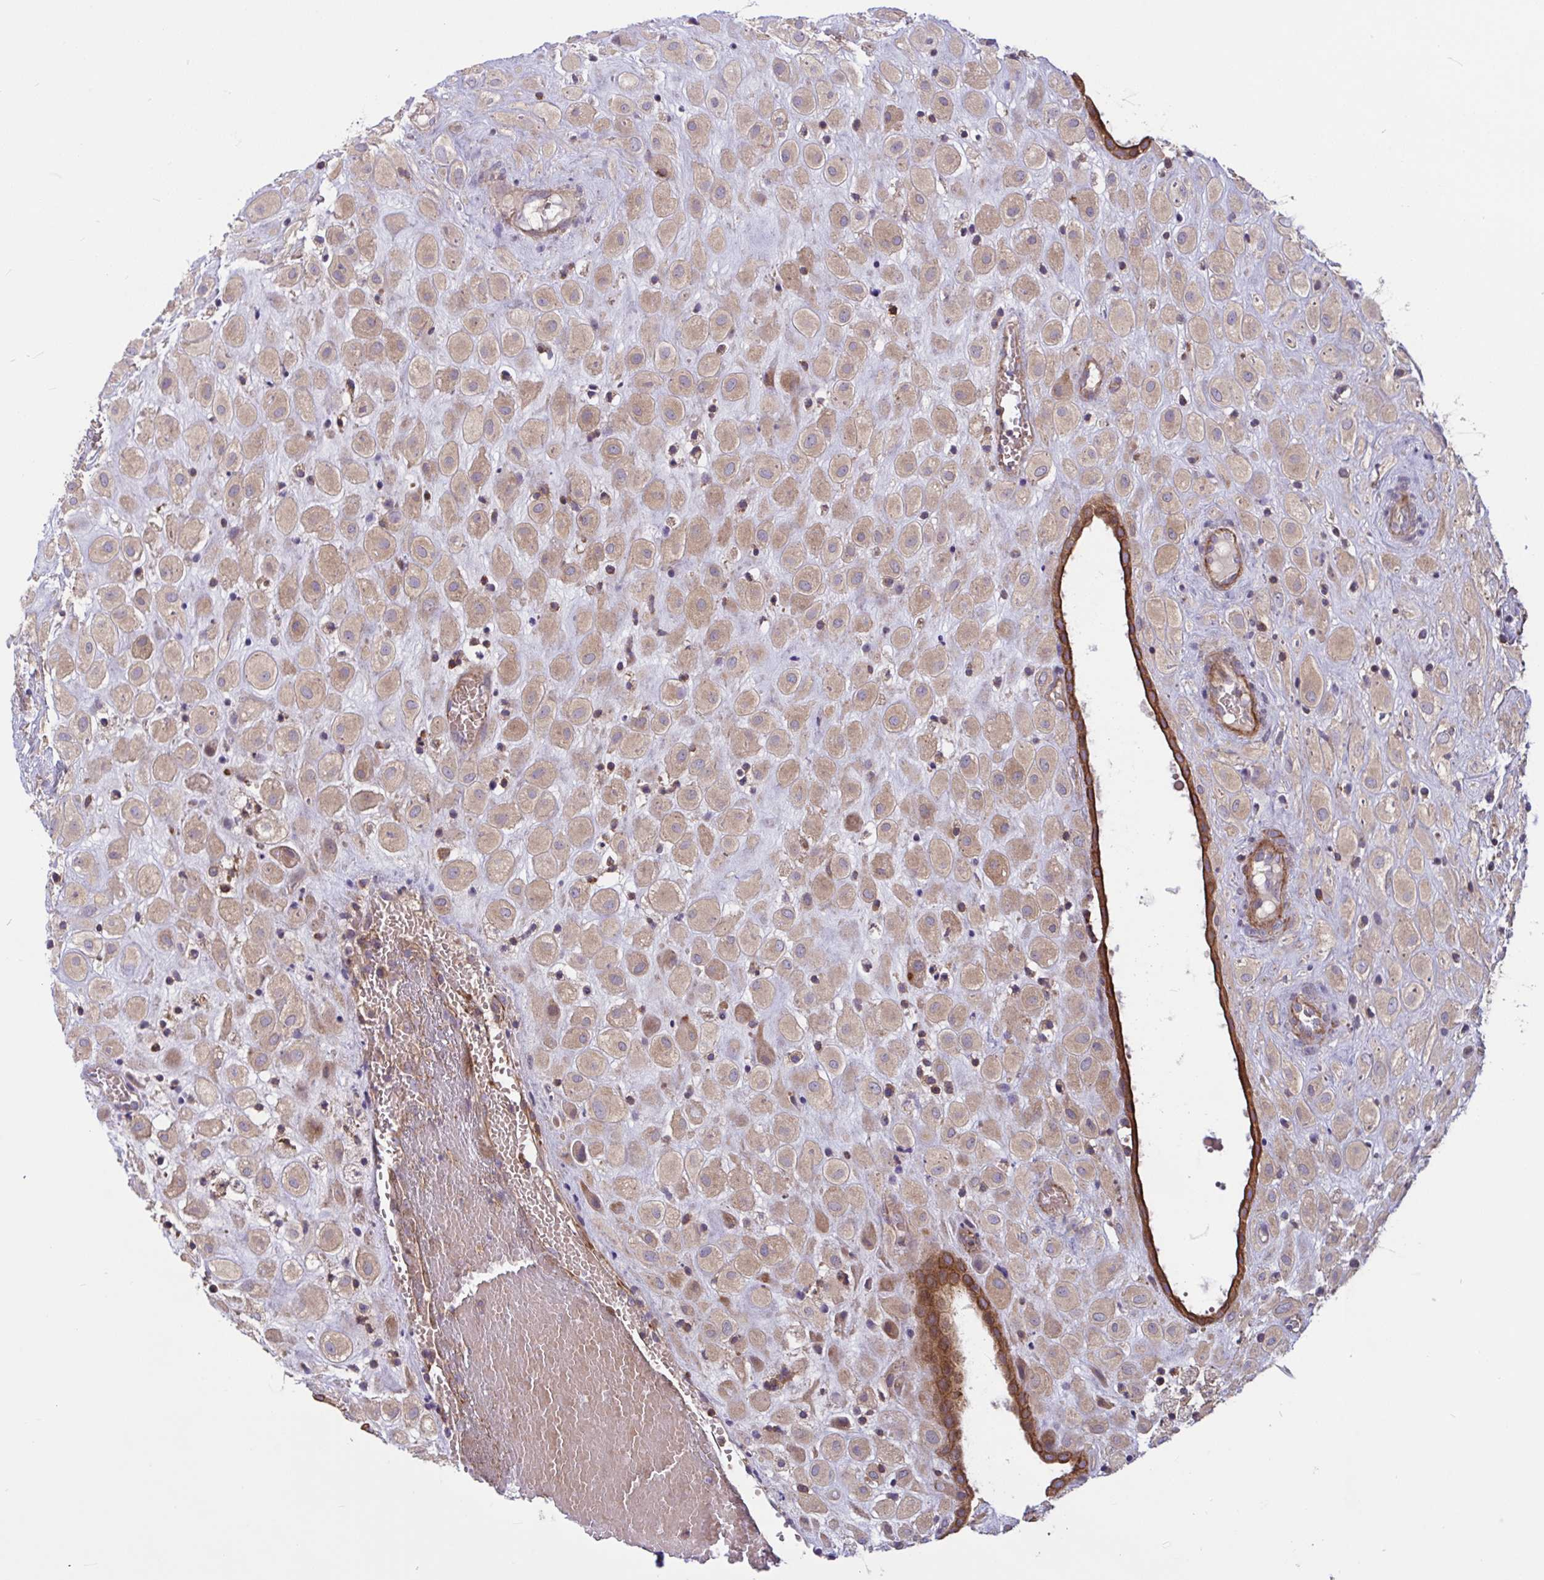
{"staining": {"intensity": "weak", "quantity": ">75%", "location": "cytoplasmic/membranous"}, "tissue": "placenta", "cell_type": "Decidual cells", "image_type": "normal", "snomed": [{"axis": "morphology", "description": "Normal tissue, NOS"}, {"axis": "topography", "description": "Placenta"}], "caption": "Weak cytoplasmic/membranous positivity for a protein is appreciated in approximately >75% of decidual cells of normal placenta using IHC.", "gene": "TANK", "patient": {"sex": "female", "age": 24}}